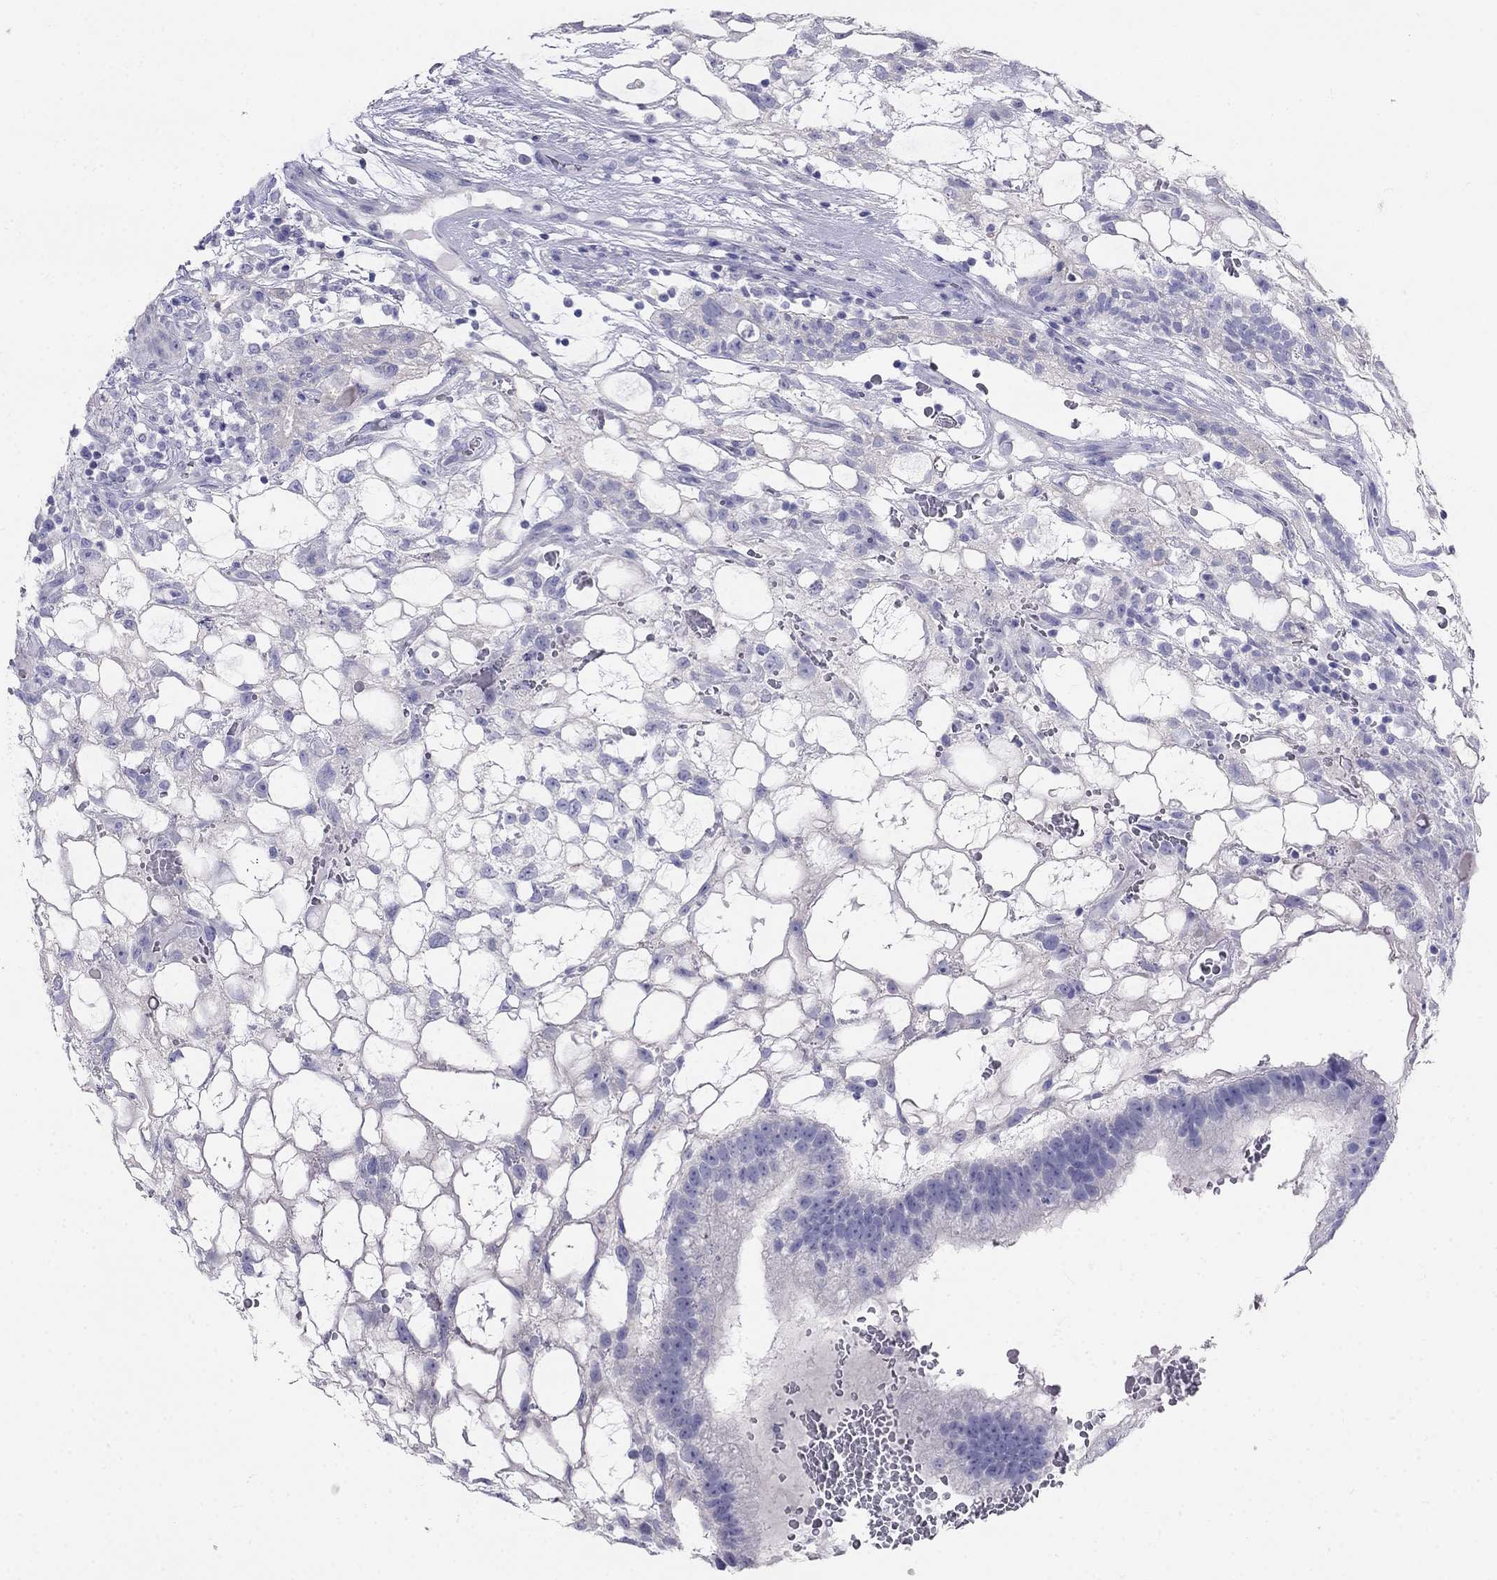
{"staining": {"intensity": "negative", "quantity": "none", "location": "none"}, "tissue": "testis cancer", "cell_type": "Tumor cells", "image_type": "cancer", "snomed": [{"axis": "morphology", "description": "Normal tissue, NOS"}, {"axis": "morphology", "description": "Carcinoma, Embryonal, NOS"}, {"axis": "topography", "description": "Testis"}, {"axis": "topography", "description": "Epididymis"}], "caption": "Histopathology image shows no protein staining in tumor cells of testis embryonal carcinoma tissue.", "gene": "RFLNA", "patient": {"sex": "male", "age": 32}}